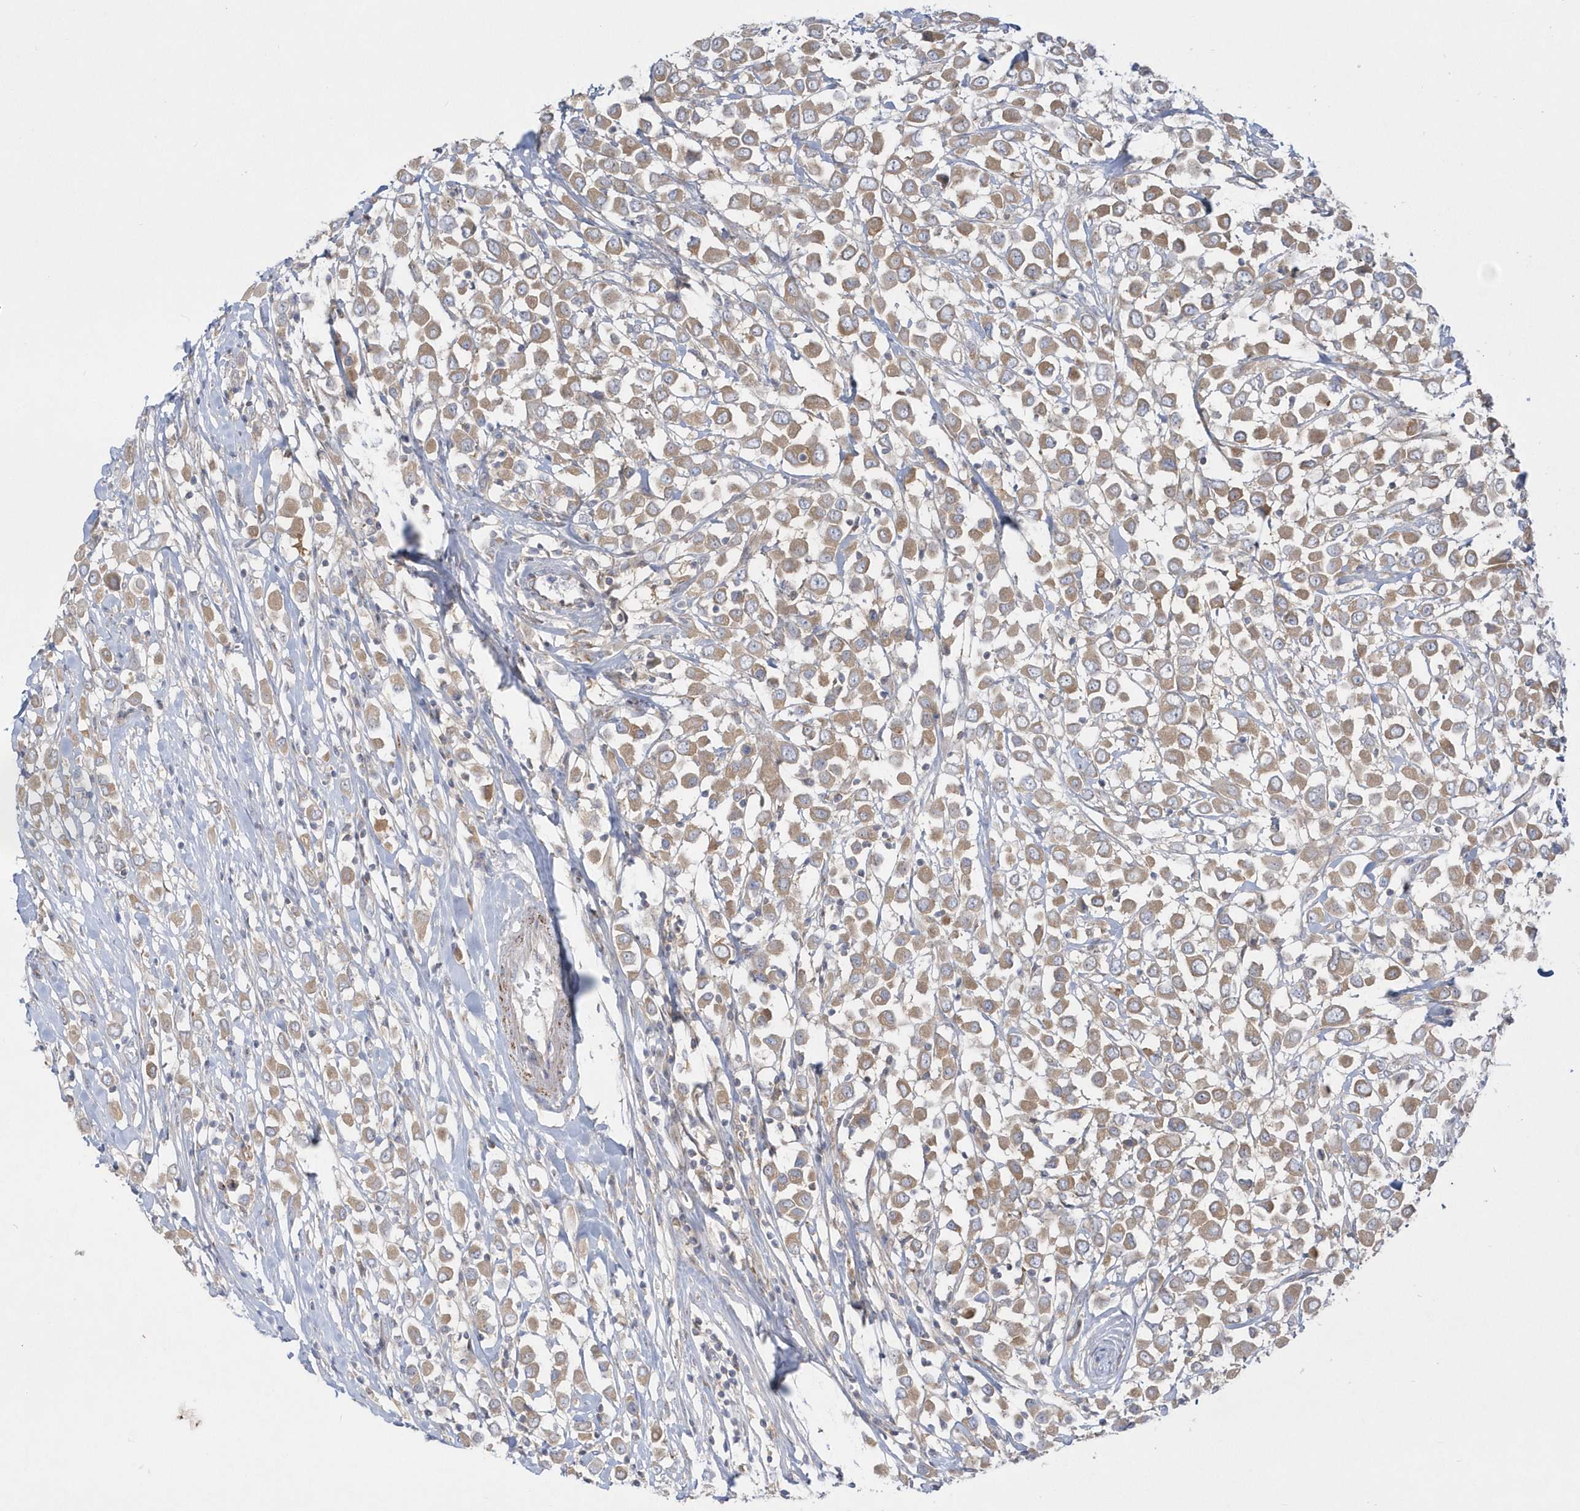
{"staining": {"intensity": "moderate", "quantity": ">75%", "location": "cytoplasmic/membranous"}, "tissue": "breast cancer", "cell_type": "Tumor cells", "image_type": "cancer", "snomed": [{"axis": "morphology", "description": "Duct carcinoma"}, {"axis": "topography", "description": "Breast"}], "caption": "Moderate cytoplasmic/membranous protein staining is identified in approximately >75% of tumor cells in breast infiltrating ductal carcinoma.", "gene": "DNAJC18", "patient": {"sex": "female", "age": 61}}